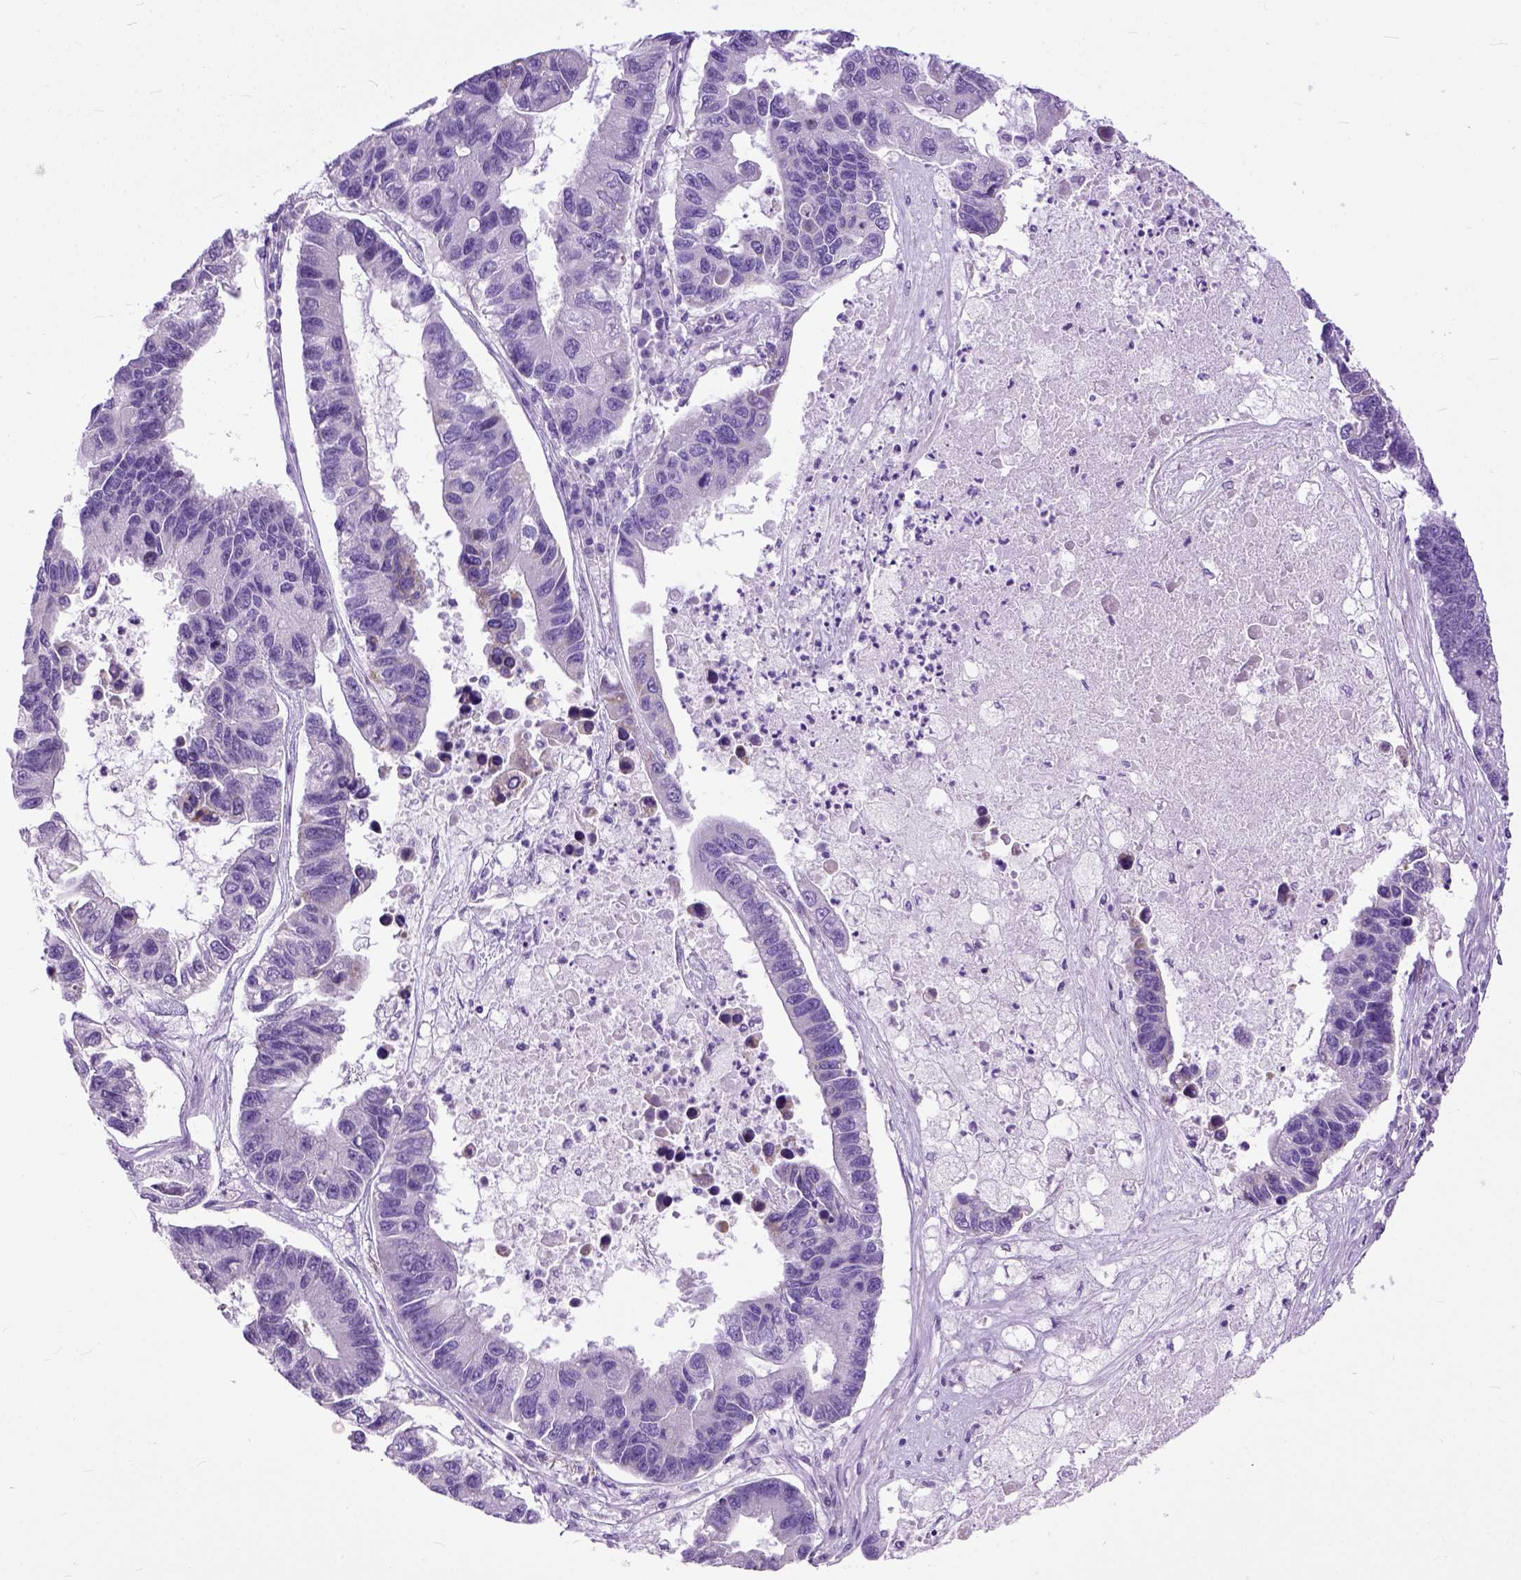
{"staining": {"intensity": "negative", "quantity": "none", "location": "none"}, "tissue": "lung cancer", "cell_type": "Tumor cells", "image_type": "cancer", "snomed": [{"axis": "morphology", "description": "Adenocarcinoma, NOS"}, {"axis": "topography", "description": "Bronchus"}, {"axis": "topography", "description": "Lung"}], "caption": "The histopathology image displays no significant staining in tumor cells of adenocarcinoma (lung).", "gene": "CRB1", "patient": {"sex": "female", "age": 51}}